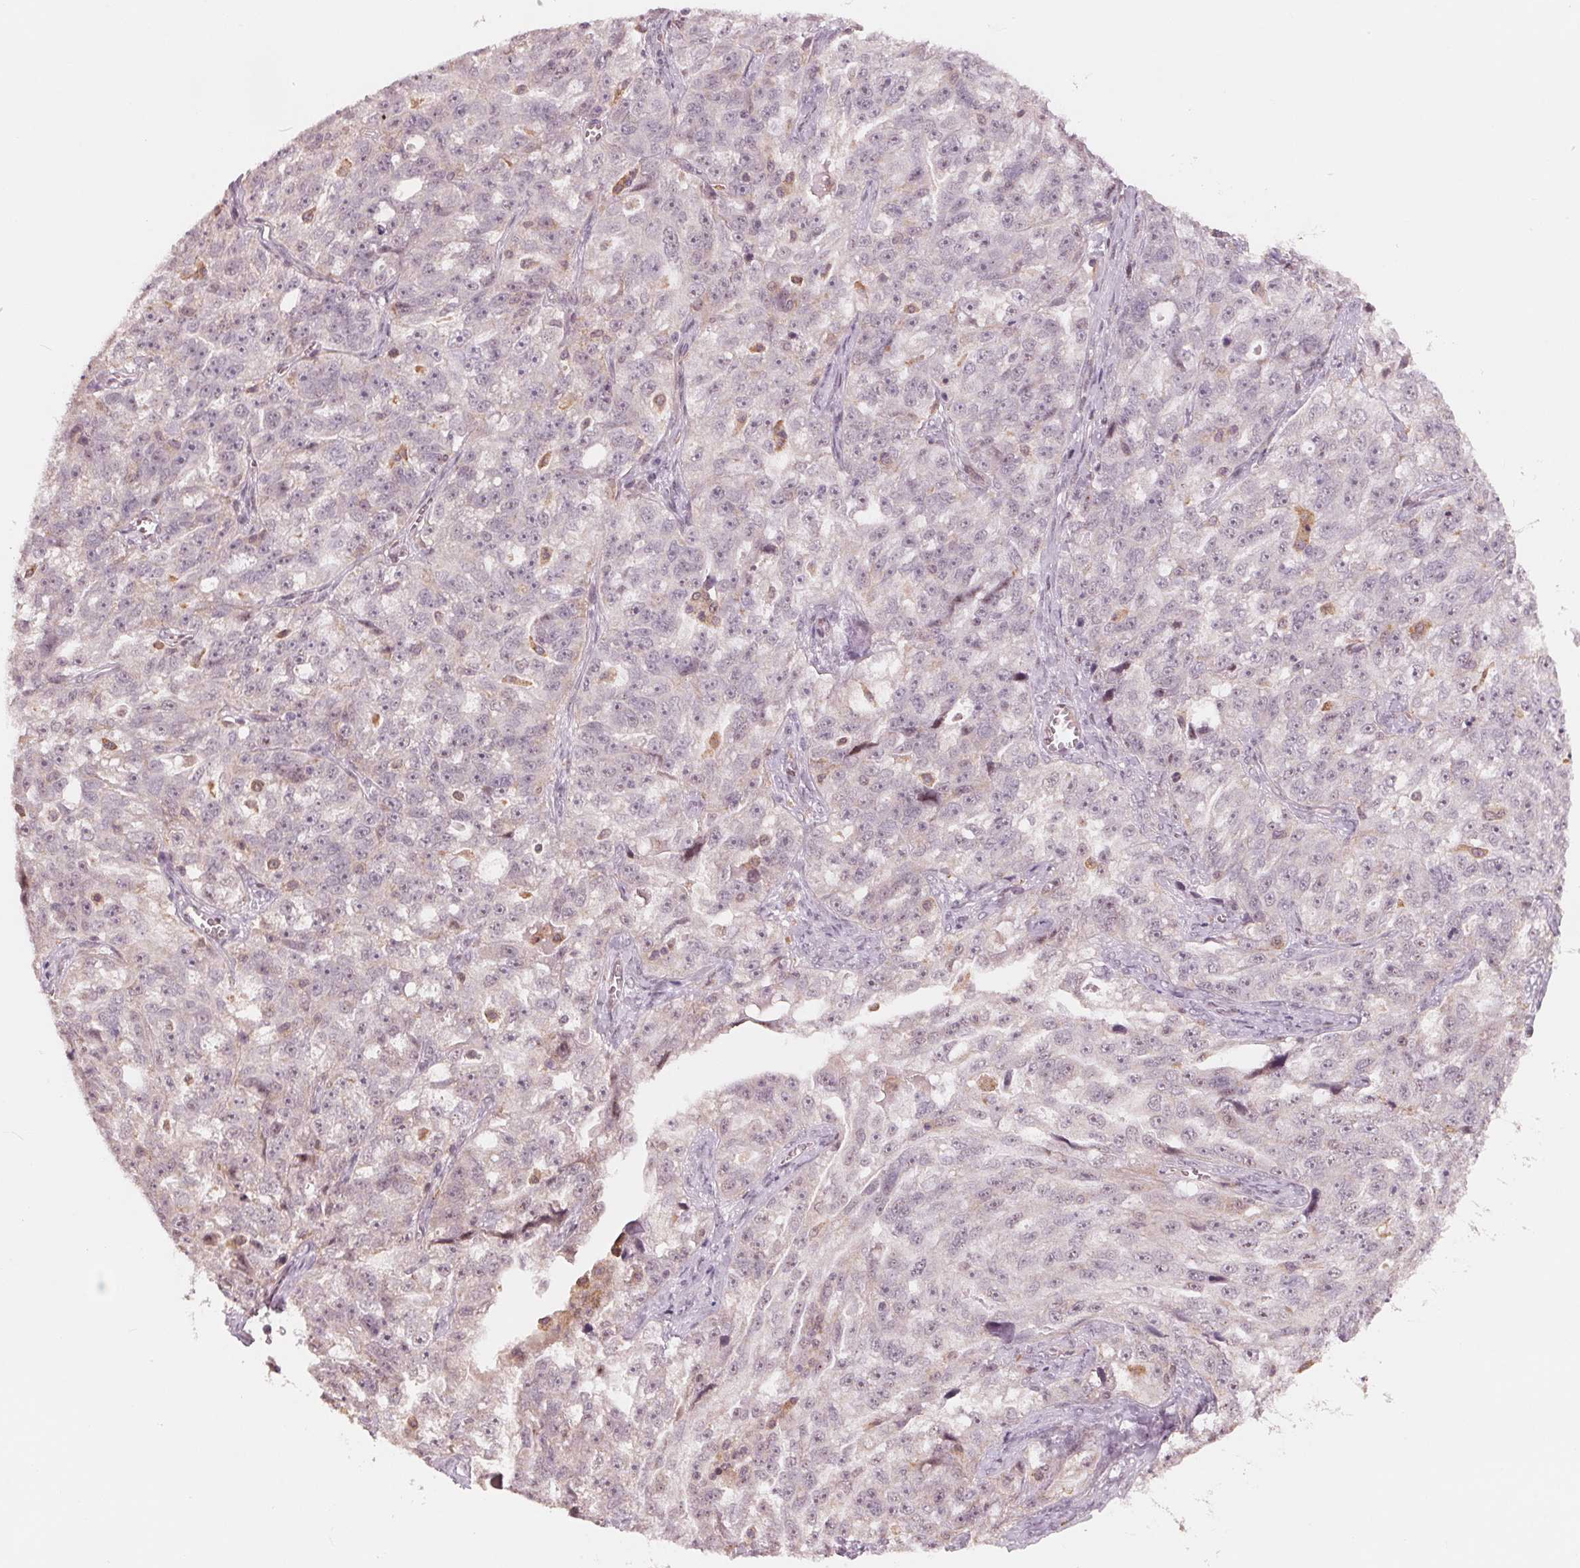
{"staining": {"intensity": "negative", "quantity": "none", "location": "none"}, "tissue": "ovarian cancer", "cell_type": "Tumor cells", "image_type": "cancer", "snomed": [{"axis": "morphology", "description": "Cystadenocarcinoma, serous, NOS"}, {"axis": "topography", "description": "Ovary"}], "caption": "Immunohistochemistry of ovarian cancer shows no staining in tumor cells. (Immunohistochemistry, brightfield microscopy, high magnification).", "gene": "IL9R", "patient": {"sex": "female", "age": 51}}